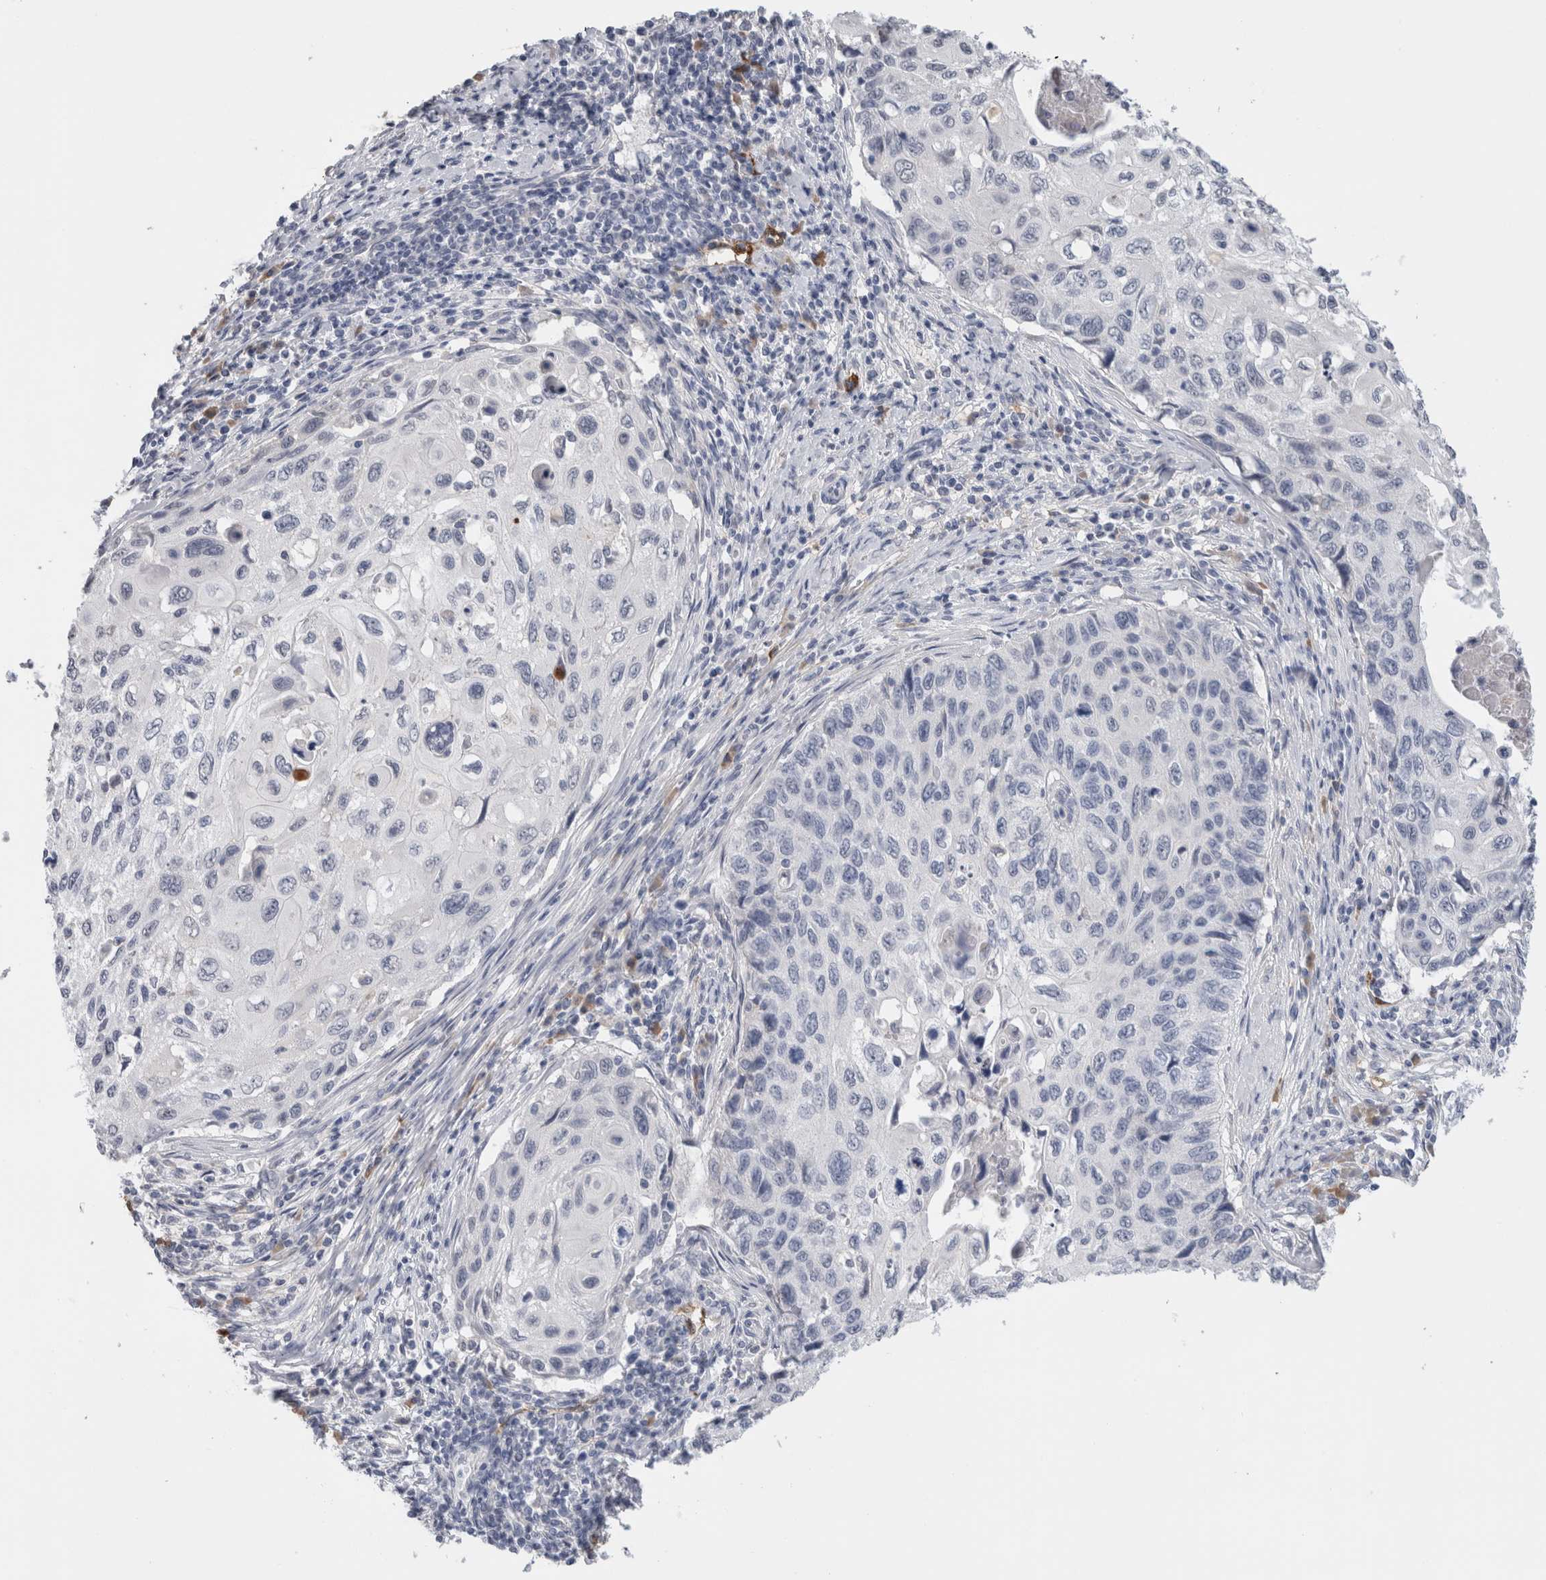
{"staining": {"intensity": "negative", "quantity": "none", "location": "none"}, "tissue": "cervical cancer", "cell_type": "Tumor cells", "image_type": "cancer", "snomed": [{"axis": "morphology", "description": "Squamous cell carcinoma, NOS"}, {"axis": "topography", "description": "Cervix"}], "caption": "The IHC image has no significant staining in tumor cells of cervical squamous cell carcinoma tissue.", "gene": "FABP4", "patient": {"sex": "female", "age": 70}}